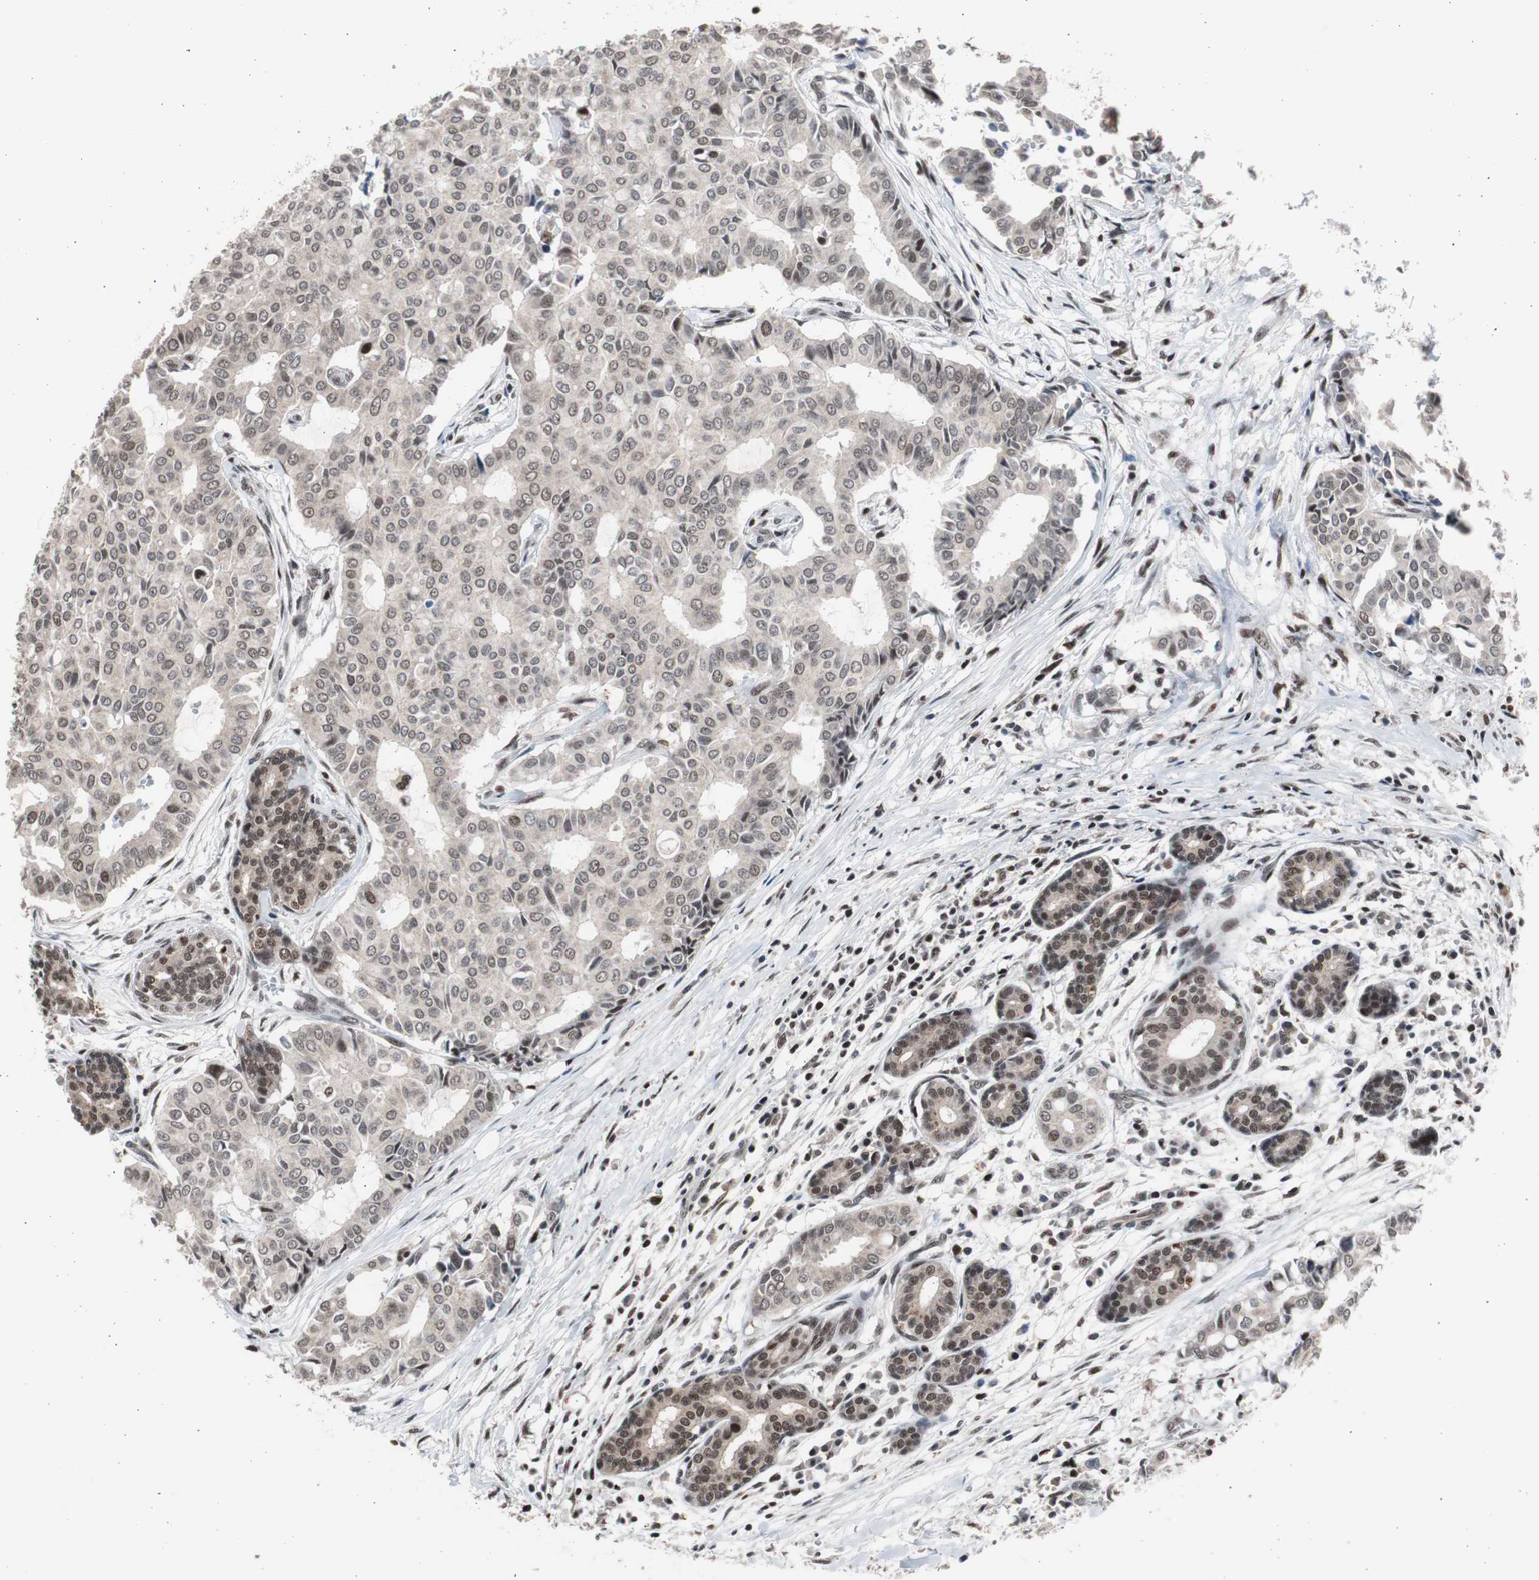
{"staining": {"intensity": "moderate", "quantity": "25%-75%", "location": "nuclear"}, "tissue": "head and neck cancer", "cell_type": "Tumor cells", "image_type": "cancer", "snomed": [{"axis": "morphology", "description": "Adenocarcinoma, NOS"}, {"axis": "topography", "description": "Salivary gland"}, {"axis": "topography", "description": "Head-Neck"}], "caption": "Brown immunohistochemical staining in head and neck adenocarcinoma displays moderate nuclear positivity in about 25%-75% of tumor cells.", "gene": "RPA1", "patient": {"sex": "female", "age": 59}}